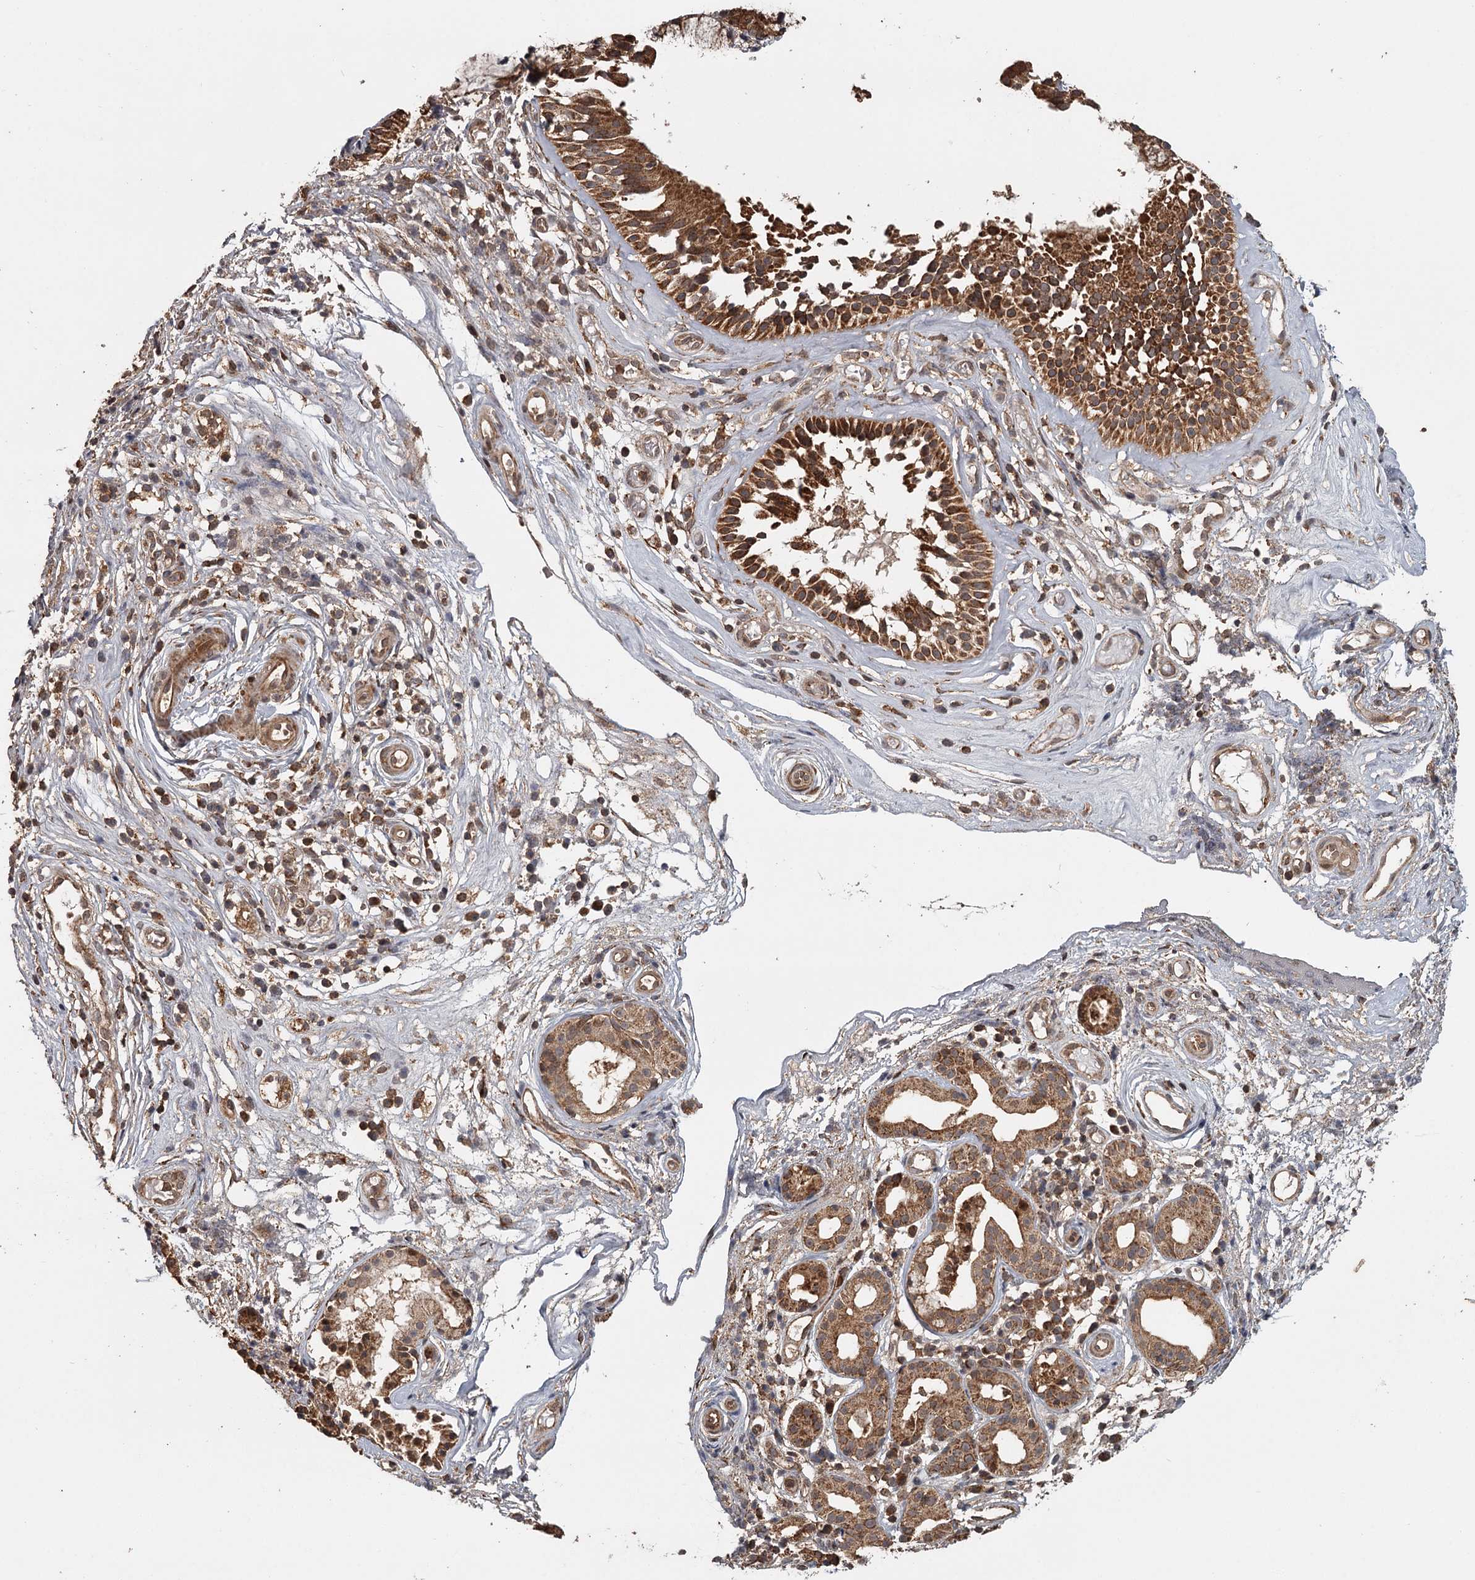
{"staining": {"intensity": "moderate", "quantity": ">75%", "location": "cytoplasmic/membranous"}, "tissue": "nasopharynx", "cell_type": "Respiratory epithelial cells", "image_type": "normal", "snomed": [{"axis": "morphology", "description": "Normal tissue, NOS"}, {"axis": "morphology", "description": "Inflammation, NOS"}, {"axis": "topography", "description": "Nasopharynx"}], "caption": "Immunohistochemical staining of unremarkable human nasopharynx shows >75% levels of moderate cytoplasmic/membranous protein staining in about >75% of respiratory epithelial cells.", "gene": "FAXC", "patient": {"sex": "male", "age": 29}}